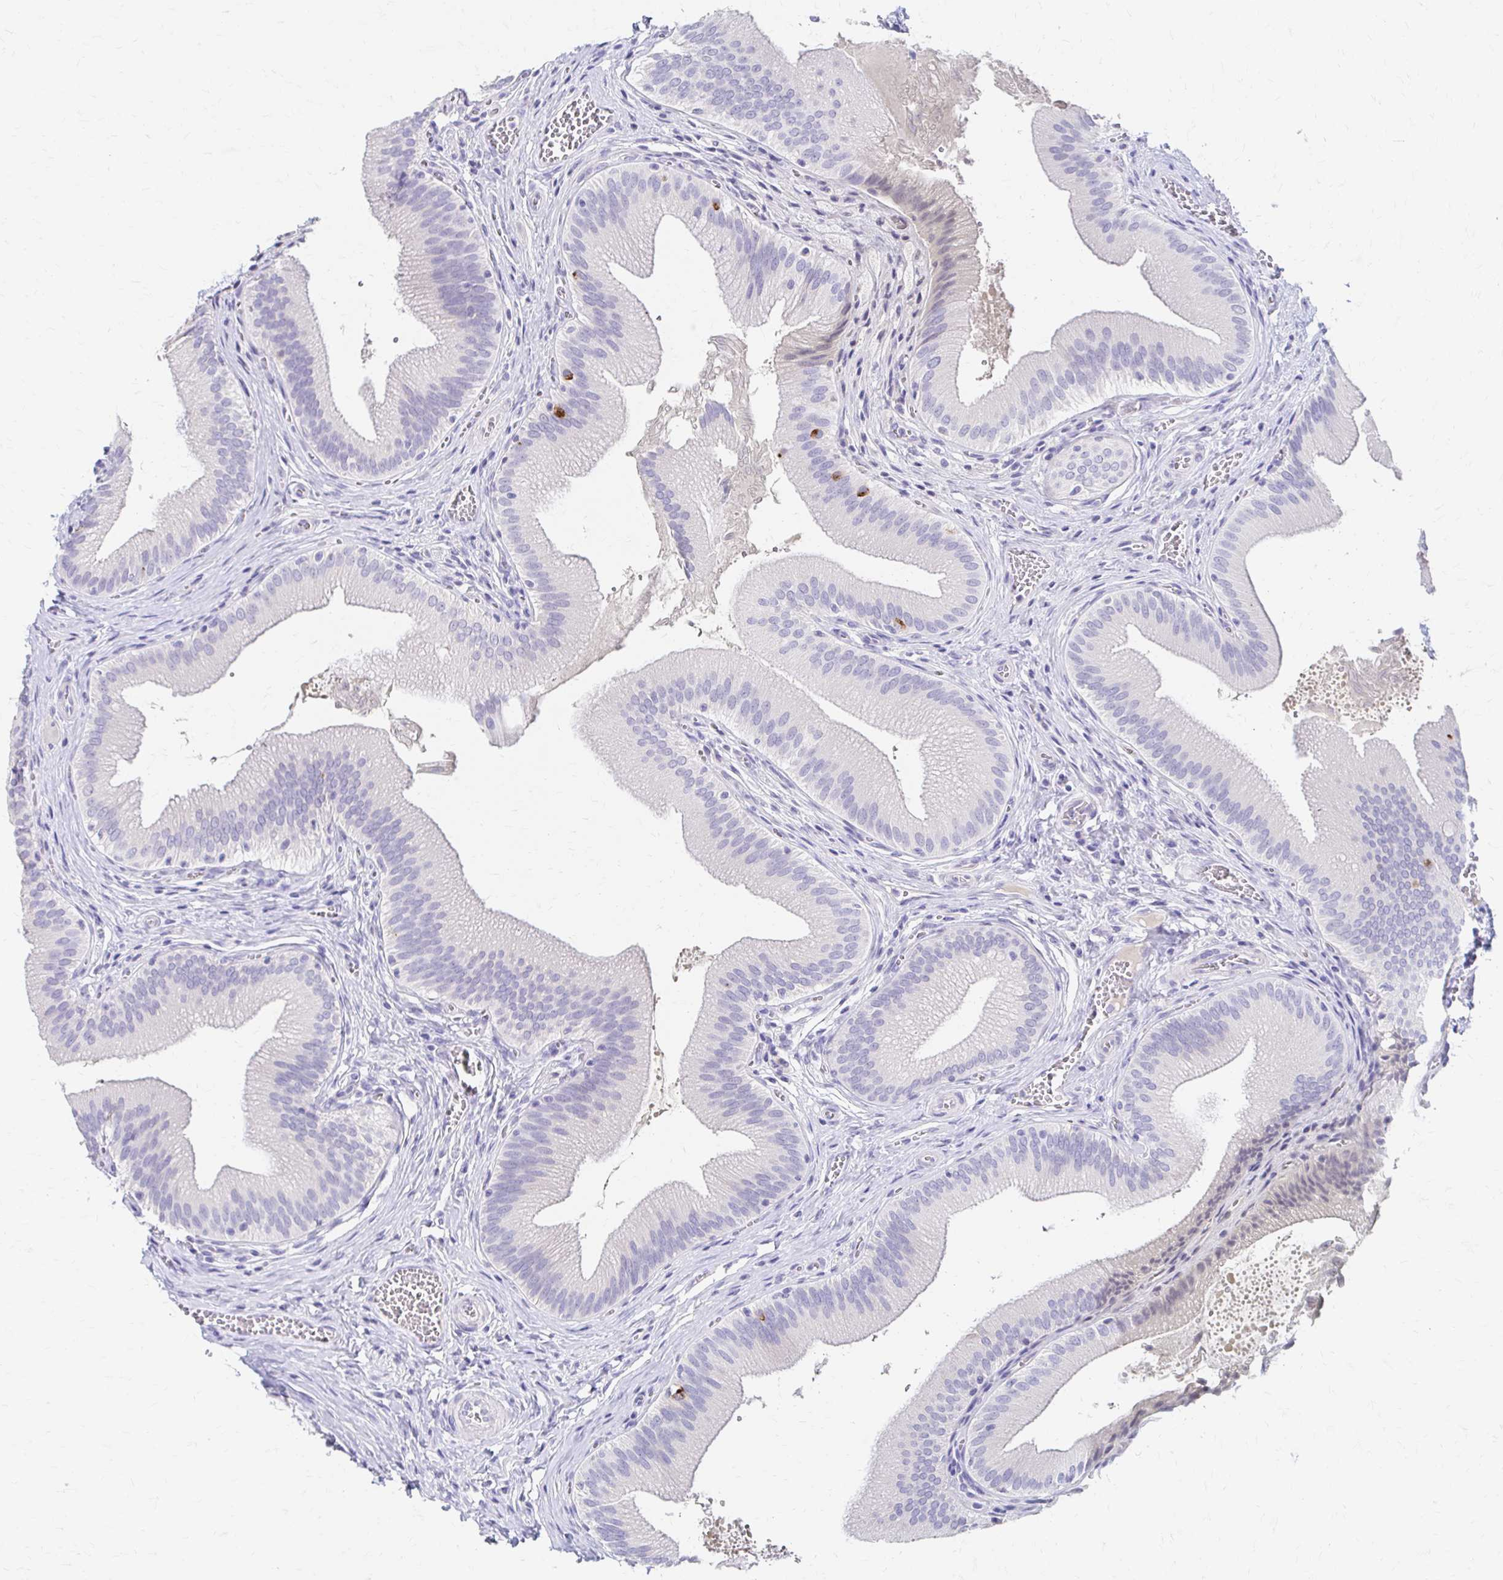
{"staining": {"intensity": "negative", "quantity": "none", "location": "none"}, "tissue": "gallbladder", "cell_type": "Glandular cells", "image_type": "normal", "snomed": [{"axis": "morphology", "description": "Normal tissue, NOS"}, {"axis": "topography", "description": "Gallbladder"}], "caption": "Gallbladder was stained to show a protein in brown. There is no significant expression in glandular cells. (Stains: DAB immunohistochemistry (IHC) with hematoxylin counter stain, Microscopy: brightfield microscopy at high magnification).", "gene": "AZGP1", "patient": {"sex": "male", "age": 17}}